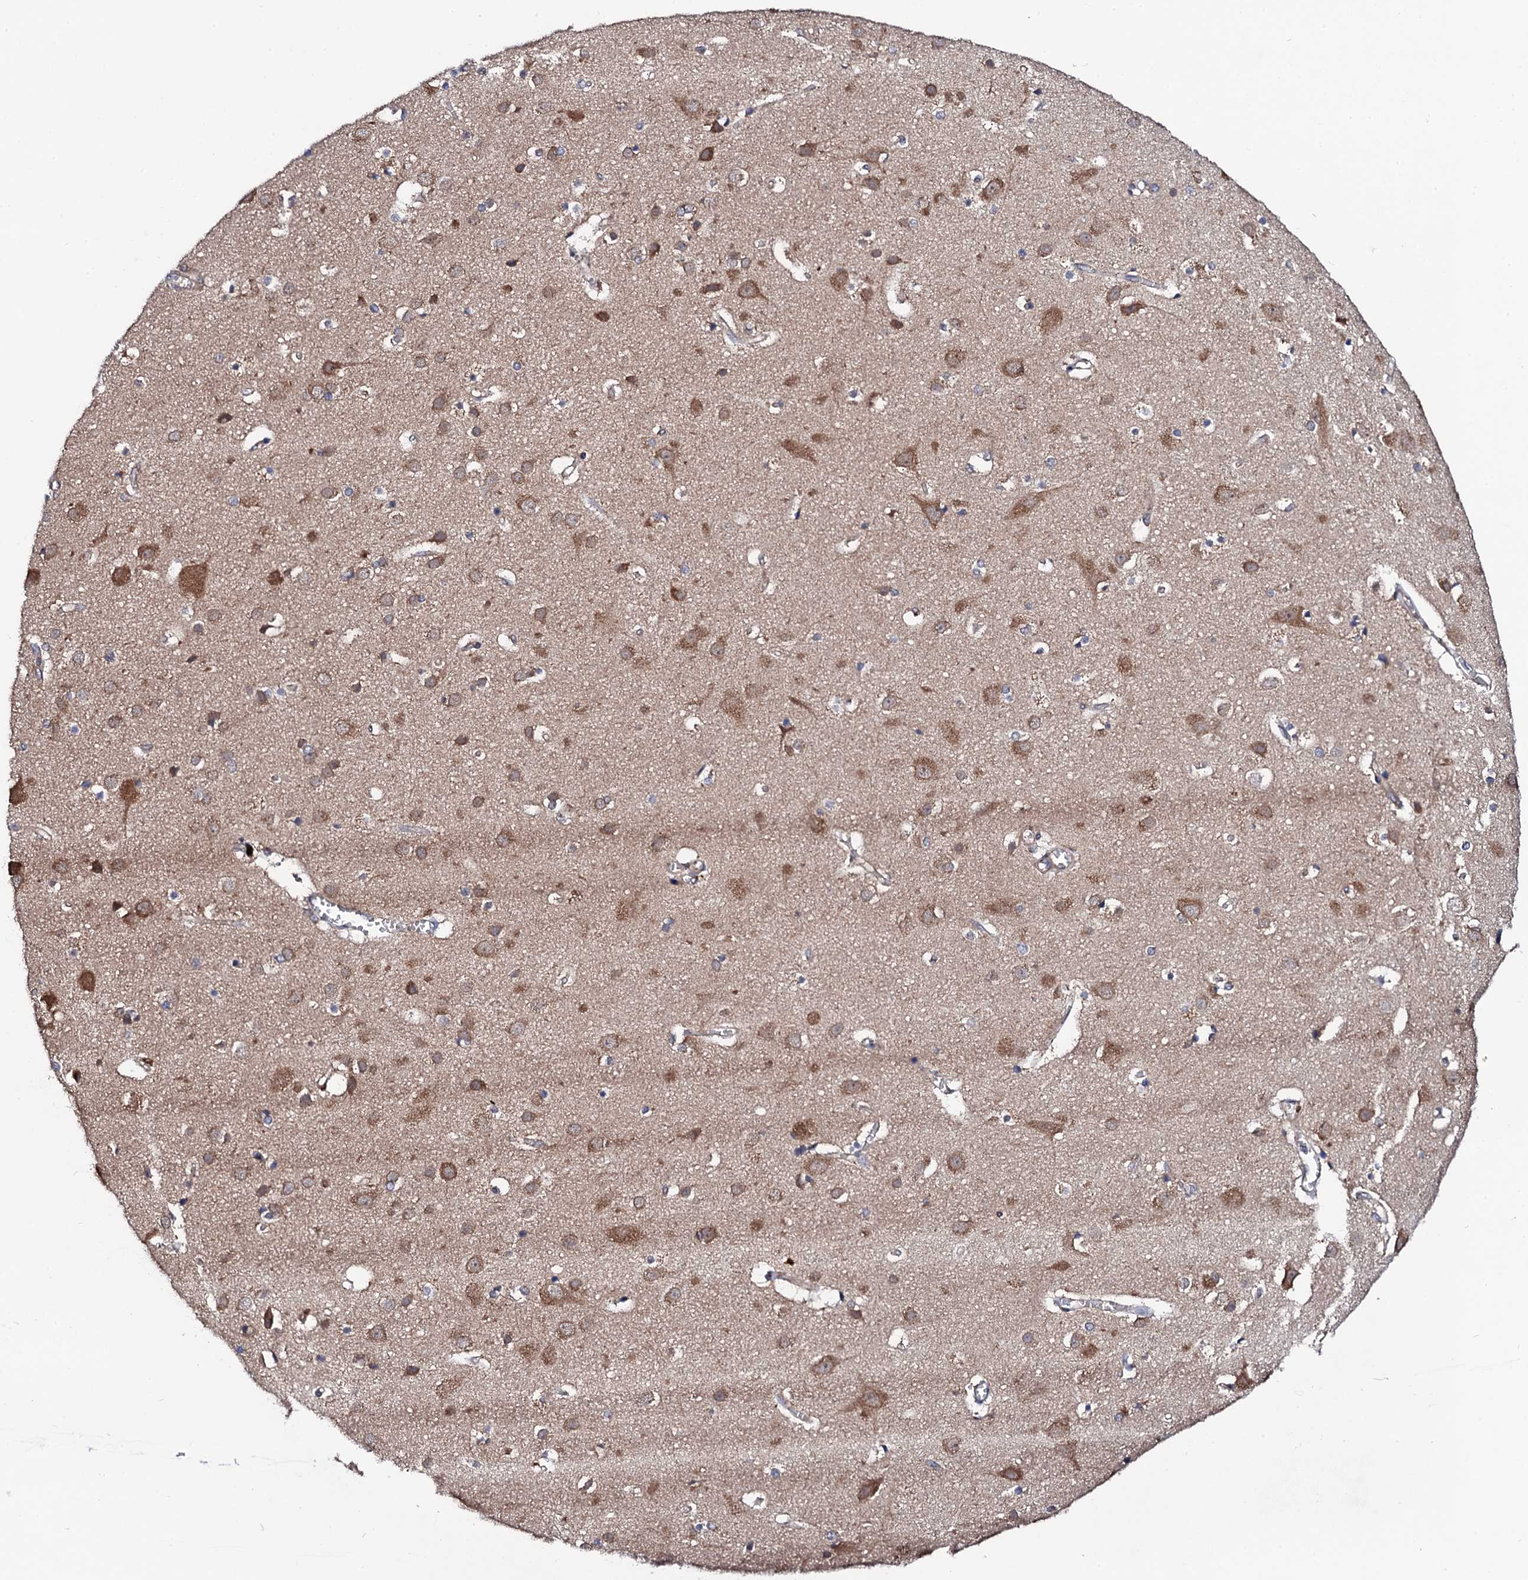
{"staining": {"intensity": "negative", "quantity": "none", "location": "none"}, "tissue": "cerebral cortex", "cell_type": "Endothelial cells", "image_type": "normal", "snomed": [{"axis": "morphology", "description": "Normal tissue, NOS"}, {"axis": "topography", "description": "Cerebral cortex"}], "caption": "Endothelial cells are negative for brown protein staining in normal cerebral cortex.", "gene": "IP6K1", "patient": {"sex": "male", "age": 54}}